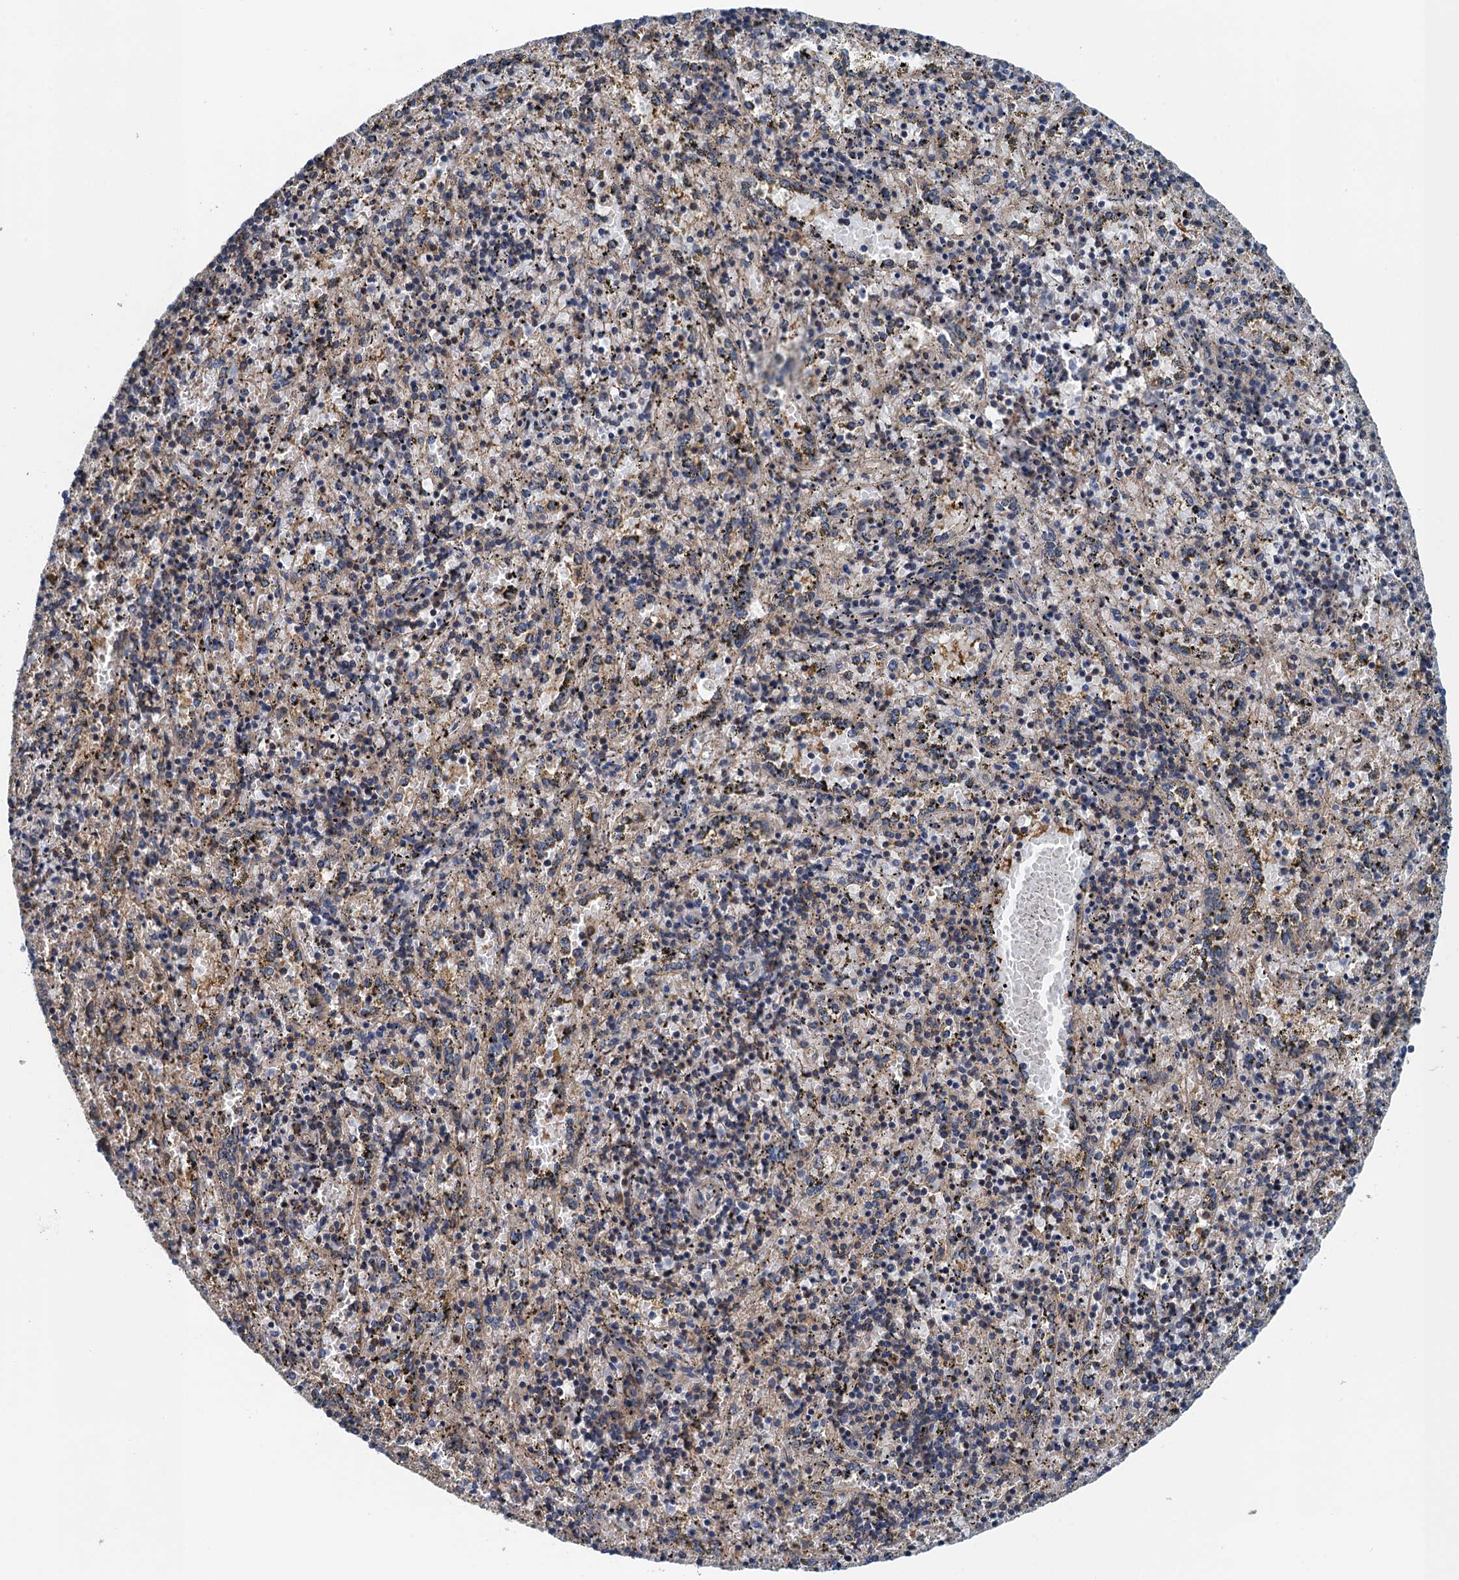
{"staining": {"intensity": "weak", "quantity": "<25%", "location": "cytoplasmic/membranous"}, "tissue": "spleen", "cell_type": "Cells in red pulp", "image_type": "normal", "snomed": [{"axis": "morphology", "description": "Normal tissue, NOS"}, {"axis": "topography", "description": "Spleen"}], "caption": "The IHC micrograph has no significant positivity in cells in red pulp of spleen.", "gene": "PPP1R14D", "patient": {"sex": "male", "age": 11}}